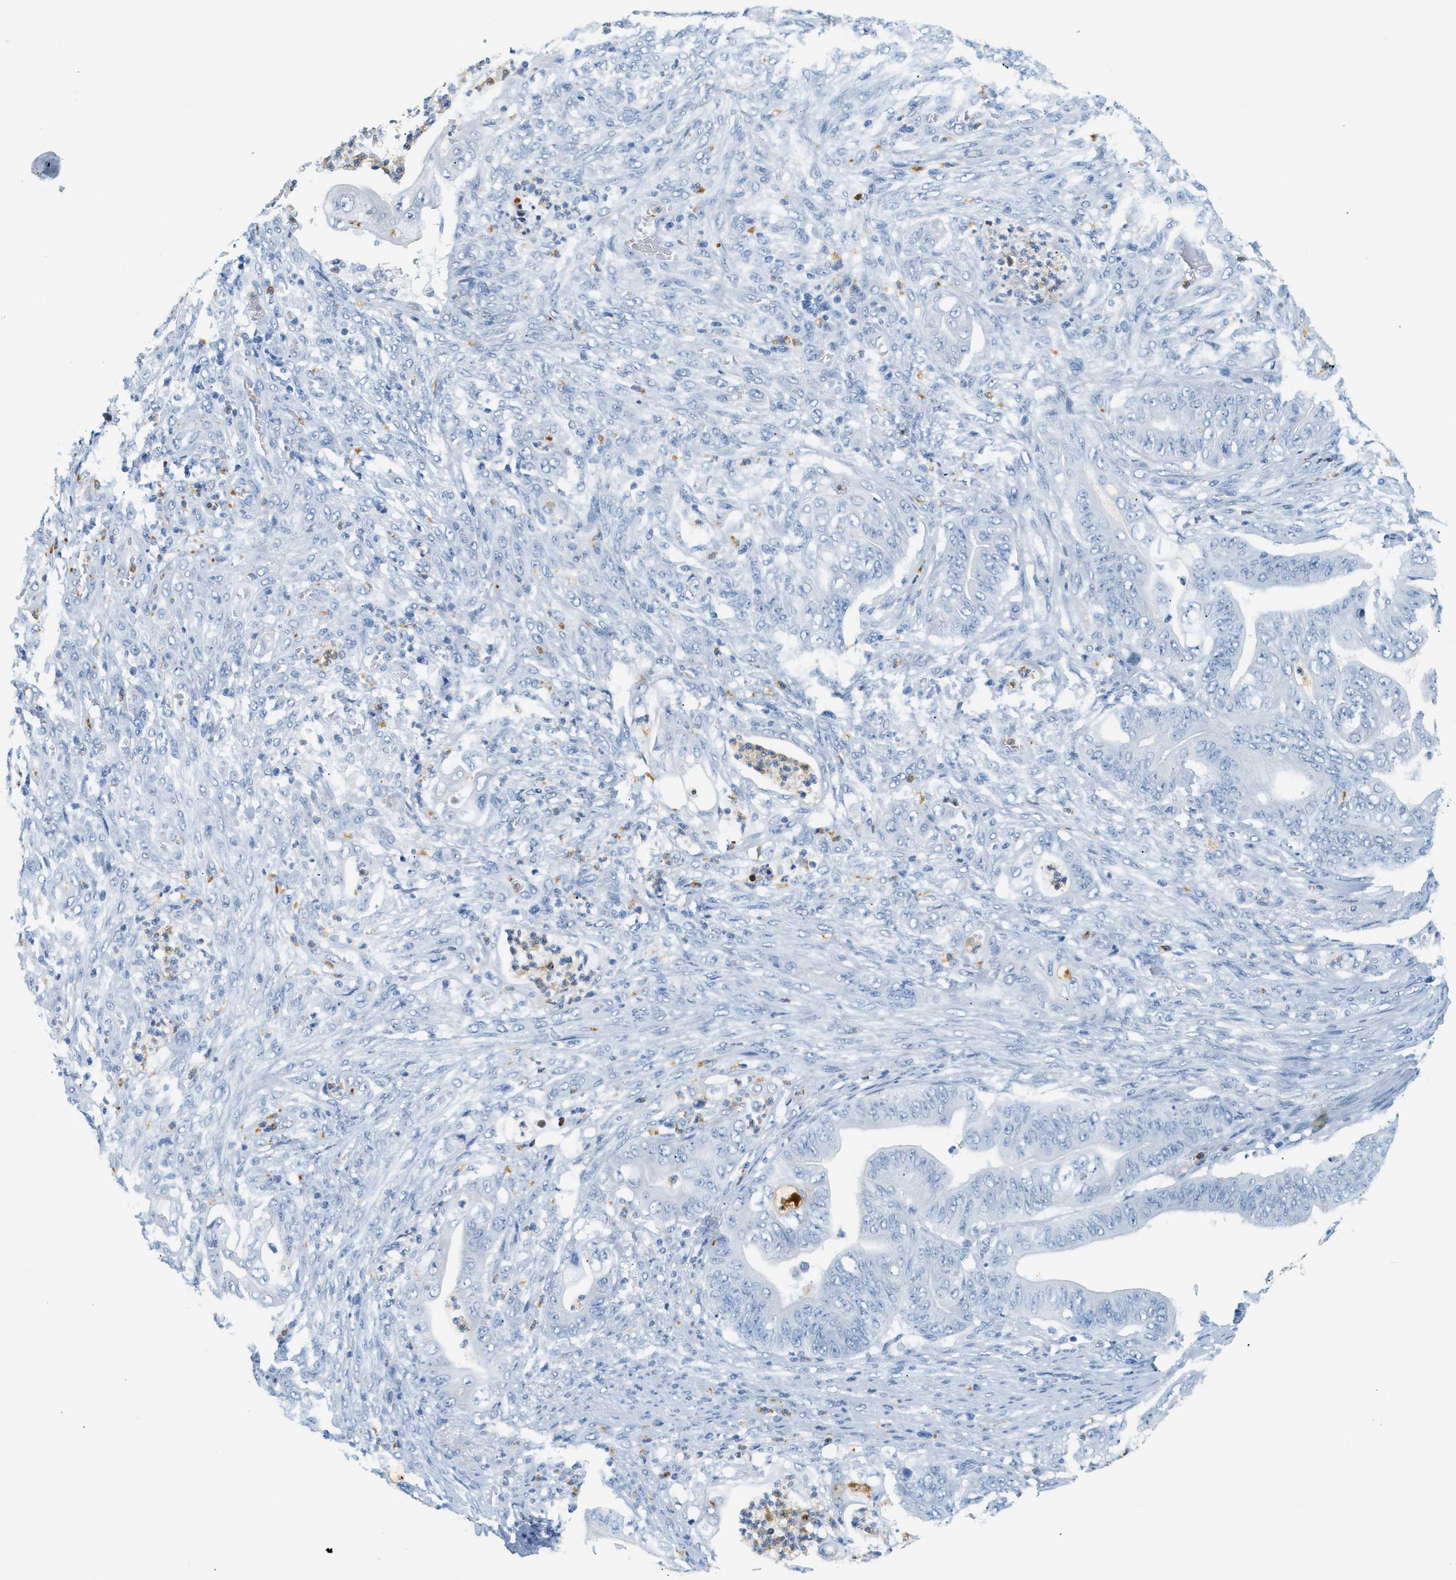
{"staining": {"intensity": "negative", "quantity": "none", "location": "none"}, "tissue": "stomach cancer", "cell_type": "Tumor cells", "image_type": "cancer", "snomed": [{"axis": "morphology", "description": "Adenocarcinoma, NOS"}, {"axis": "topography", "description": "Stomach"}], "caption": "DAB (3,3'-diaminobenzidine) immunohistochemical staining of adenocarcinoma (stomach) exhibits no significant positivity in tumor cells.", "gene": "LCN2", "patient": {"sex": "female", "age": 73}}